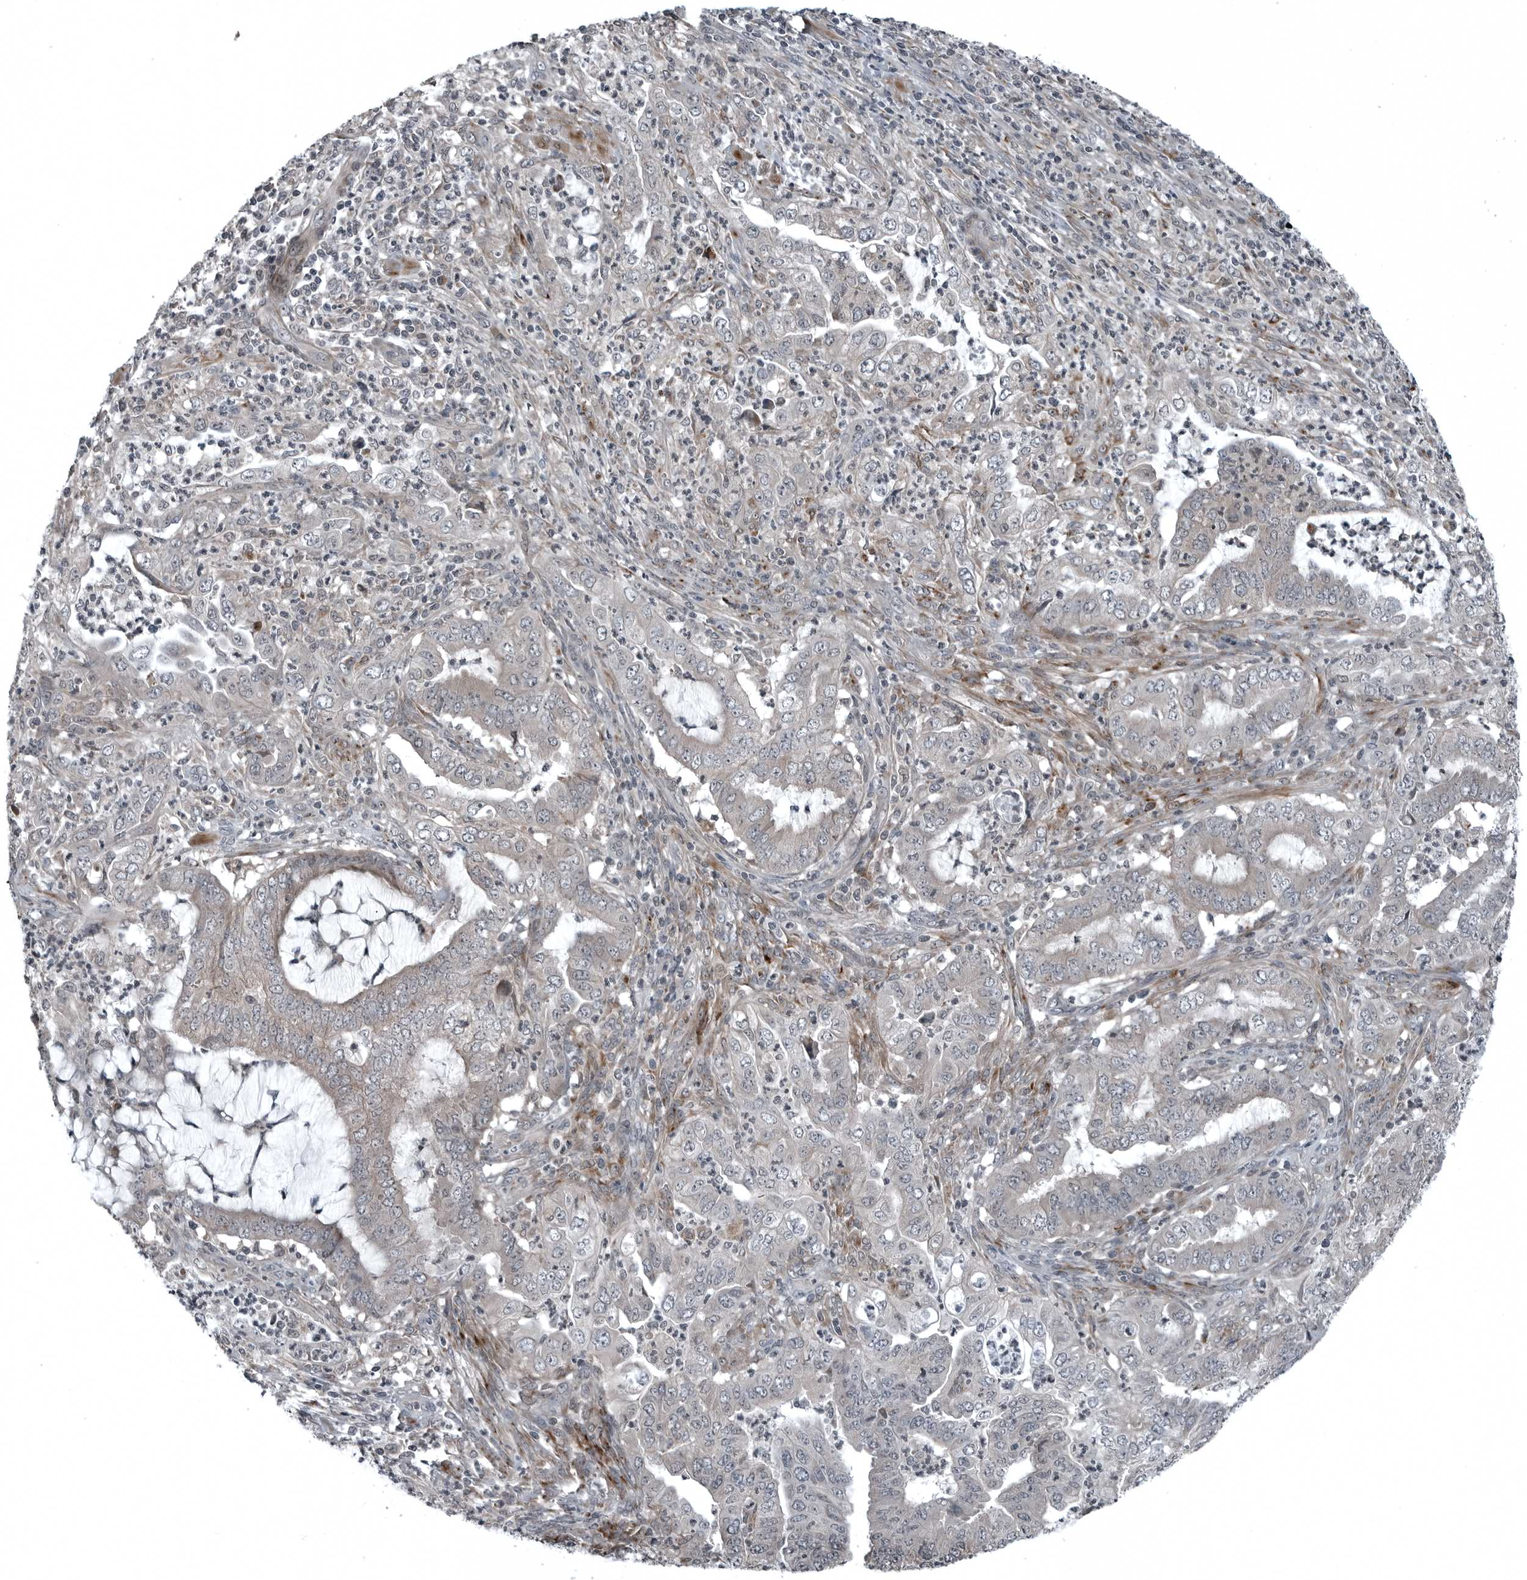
{"staining": {"intensity": "negative", "quantity": "none", "location": "none"}, "tissue": "endometrial cancer", "cell_type": "Tumor cells", "image_type": "cancer", "snomed": [{"axis": "morphology", "description": "Adenocarcinoma, NOS"}, {"axis": "topography", "description": "Endometrium"}], "caption": "Tumor cells are negative for brown protein staining in endometrial adenocarcinoma.", "gene": "GAK", "patient": {"sex": "female", "age": 51}}